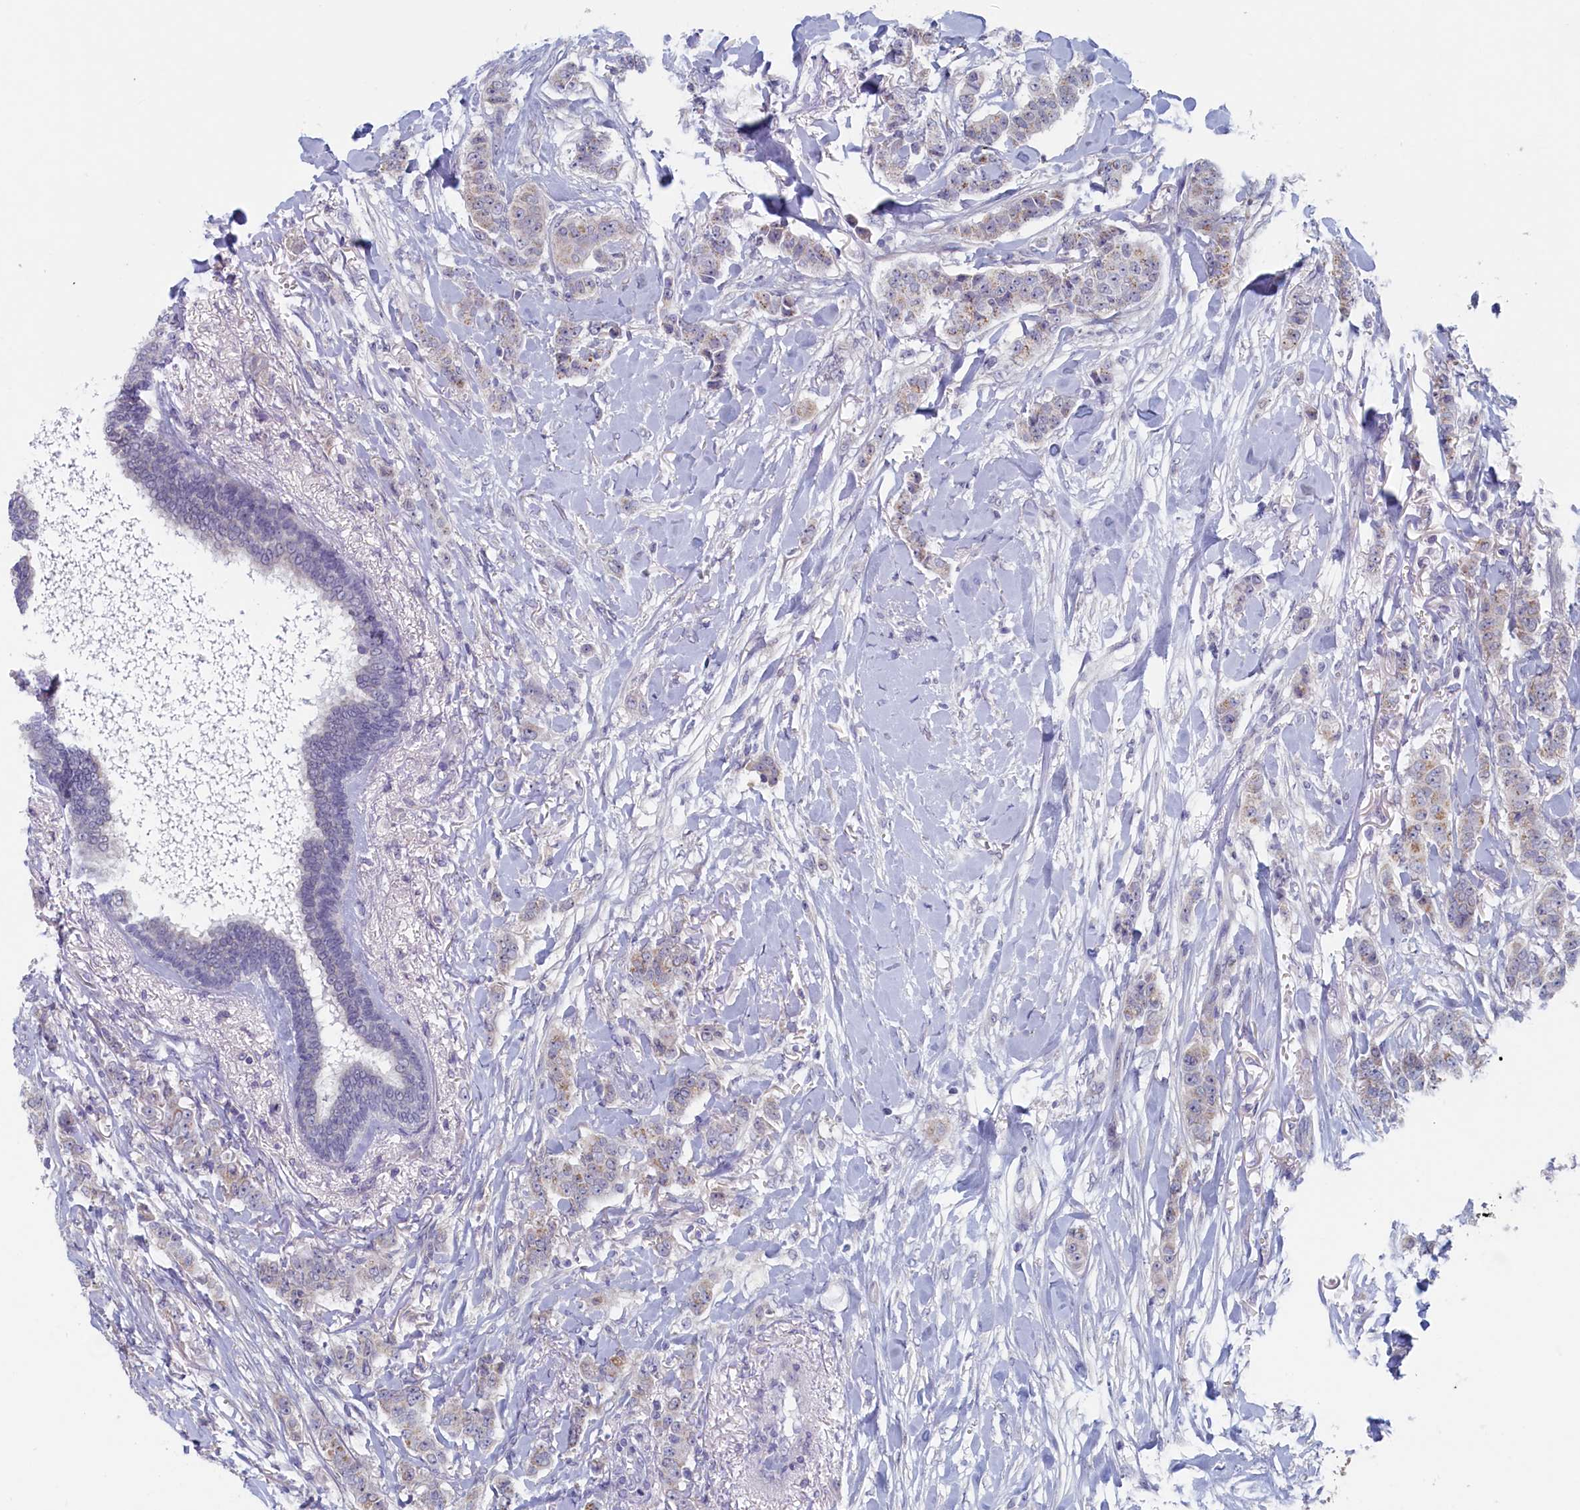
{"staining": {"intensity": "weak", "quantity": "<25%", "location": "cytoplasmic/membranous"}, "tissue": "breast cancer", "cell_type": "Tumor cells", "image_type": "cancer", "snomed": [{"axis": "morphology", "description": "Duct carcinoma"}, {"axis": "topography", "description": "Breast"}], "caption": "A histopathology image of human breast cancer is negative for staining in tumor cells.", "gene": "WDR76", "patient": {"sex": "female", "age": 40}}